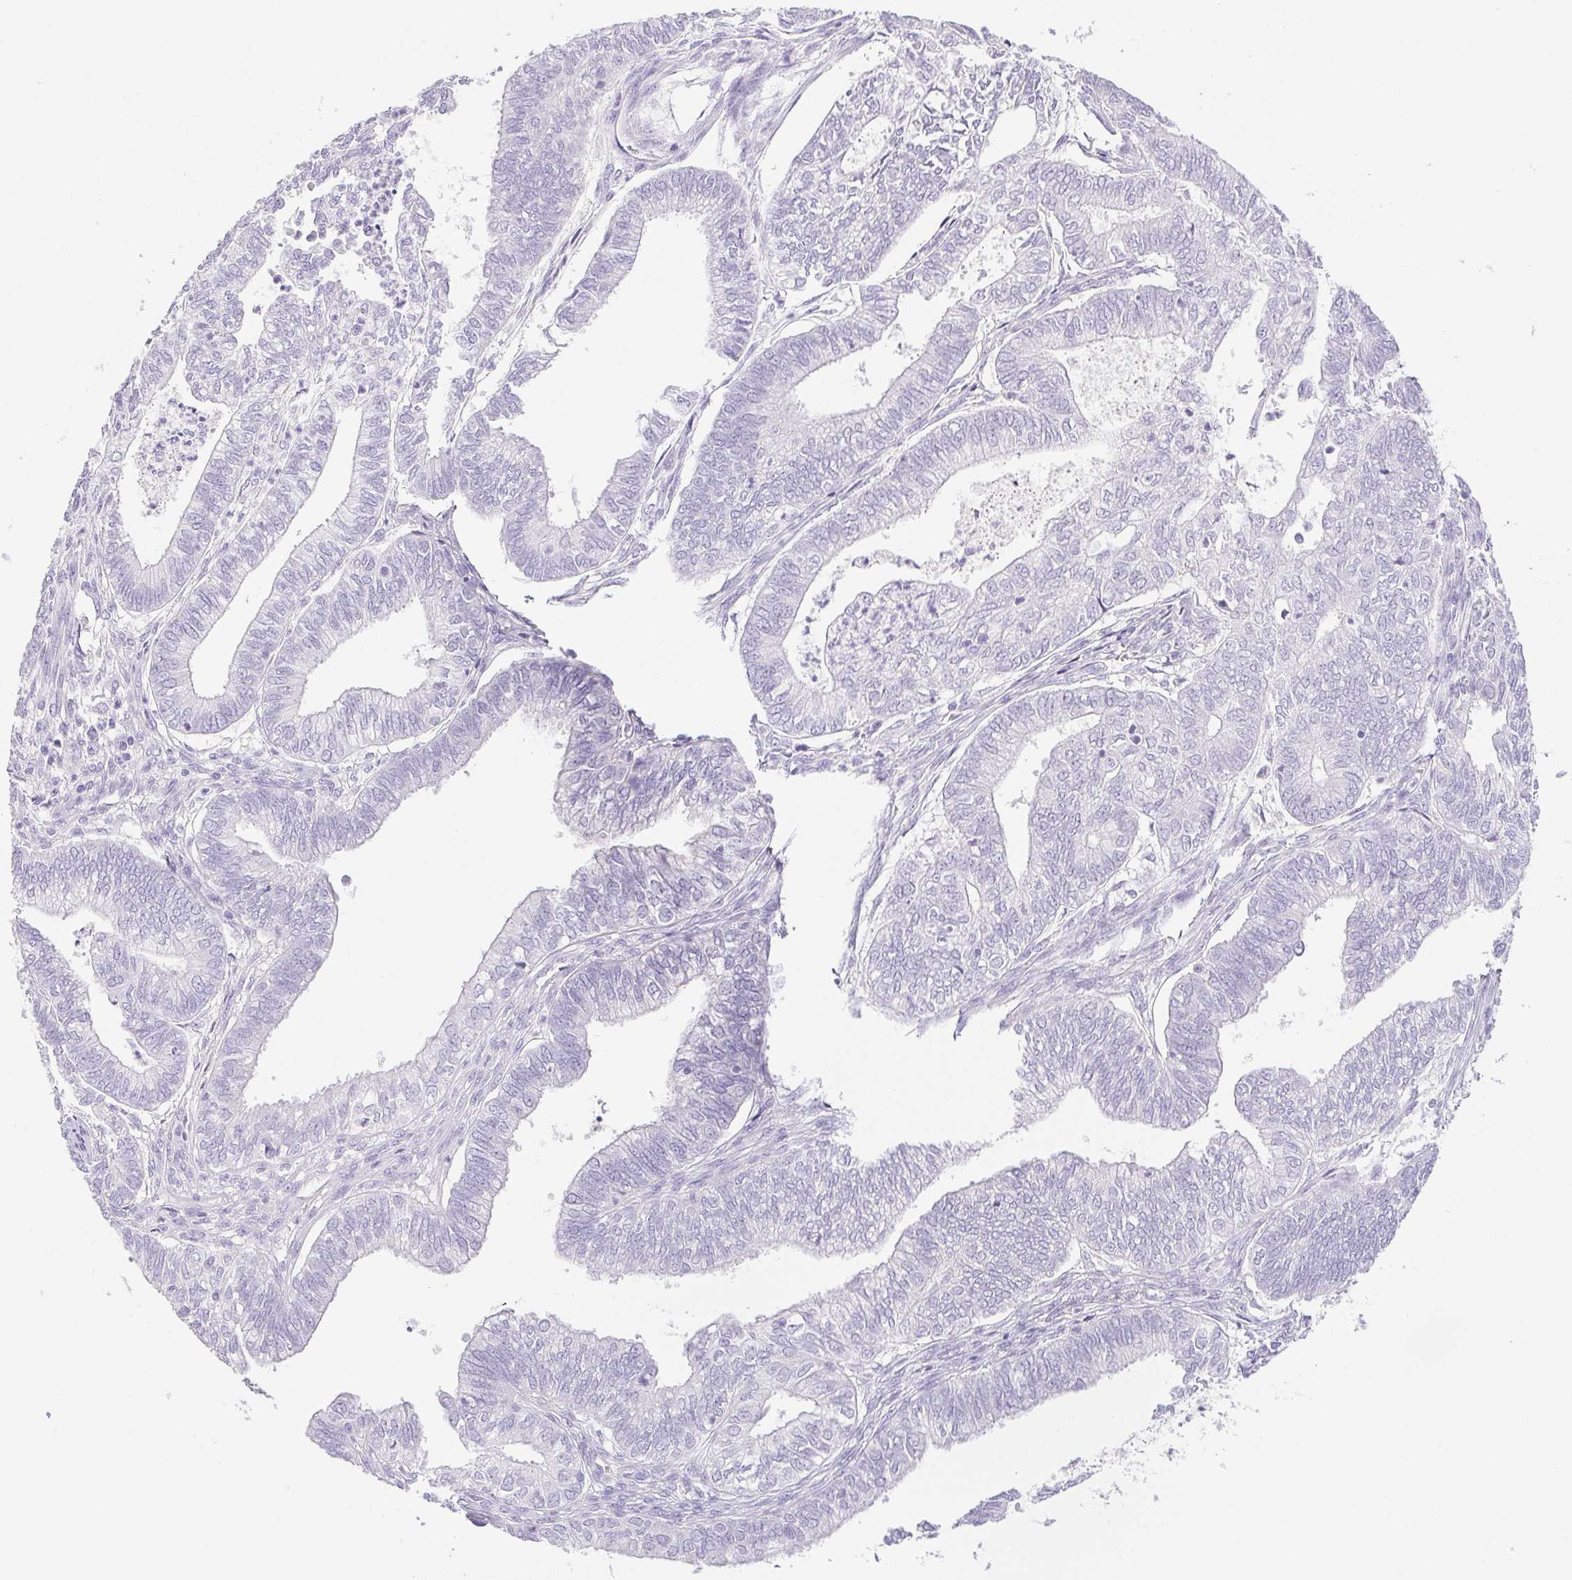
{"staining": {"intensity": "negative", "quantity": "none", "location": "none"}, "tissue": "ovarian cancer", "cell_type": "Tumor cells", "image_type": "cancer", "snomed": [{"axis": "morphology", "description": "Carcinoma, endometroid"}, {"axis": "topography", "description": "Ovary"}], "caption": "Immunohistochemistry (IHC) of human endometroid carcinoma (ovarian) demonstrates no staining in tumor cells.", "gene": "HLA-G", "patient": {"sex": "female", "age": 64}}